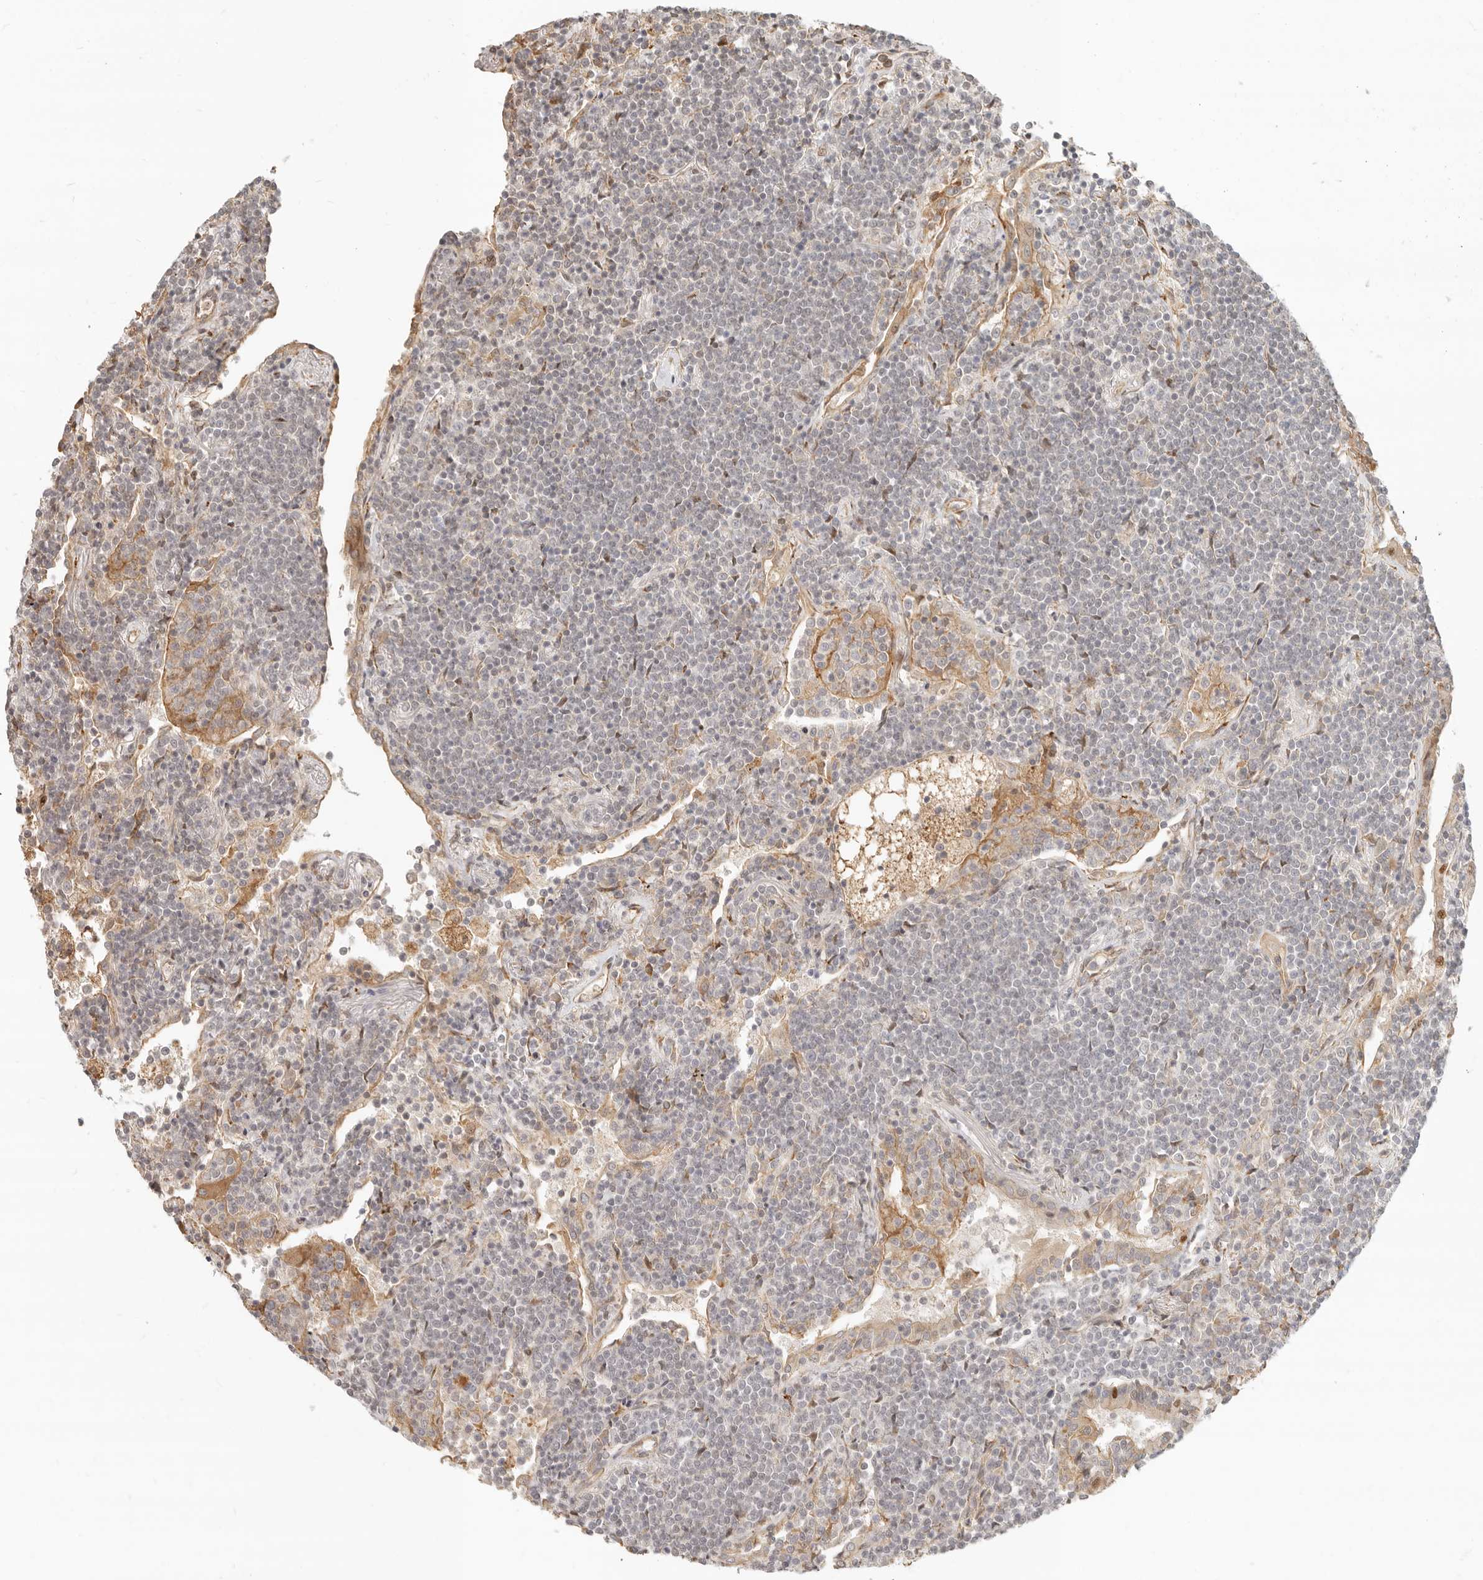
{"staining": {"intensity": "negative", "quantity": "none", "location": "none"}, "tissue": "lymphoma", "cell_type": "Tumor cells", "image_type": "cancer", "snomed": [{"axis": "morphology", "description": "Malignant lymphoma, non-Hodgkin's type, Low grade"}, {"axis": "topography", "description": "Lung"}], "caption": "Protein analysis of lymphoma displays no significant staining in tumor cells.", "gene": "TUFT1", "patient": {"sex": "female", "age": 71}}